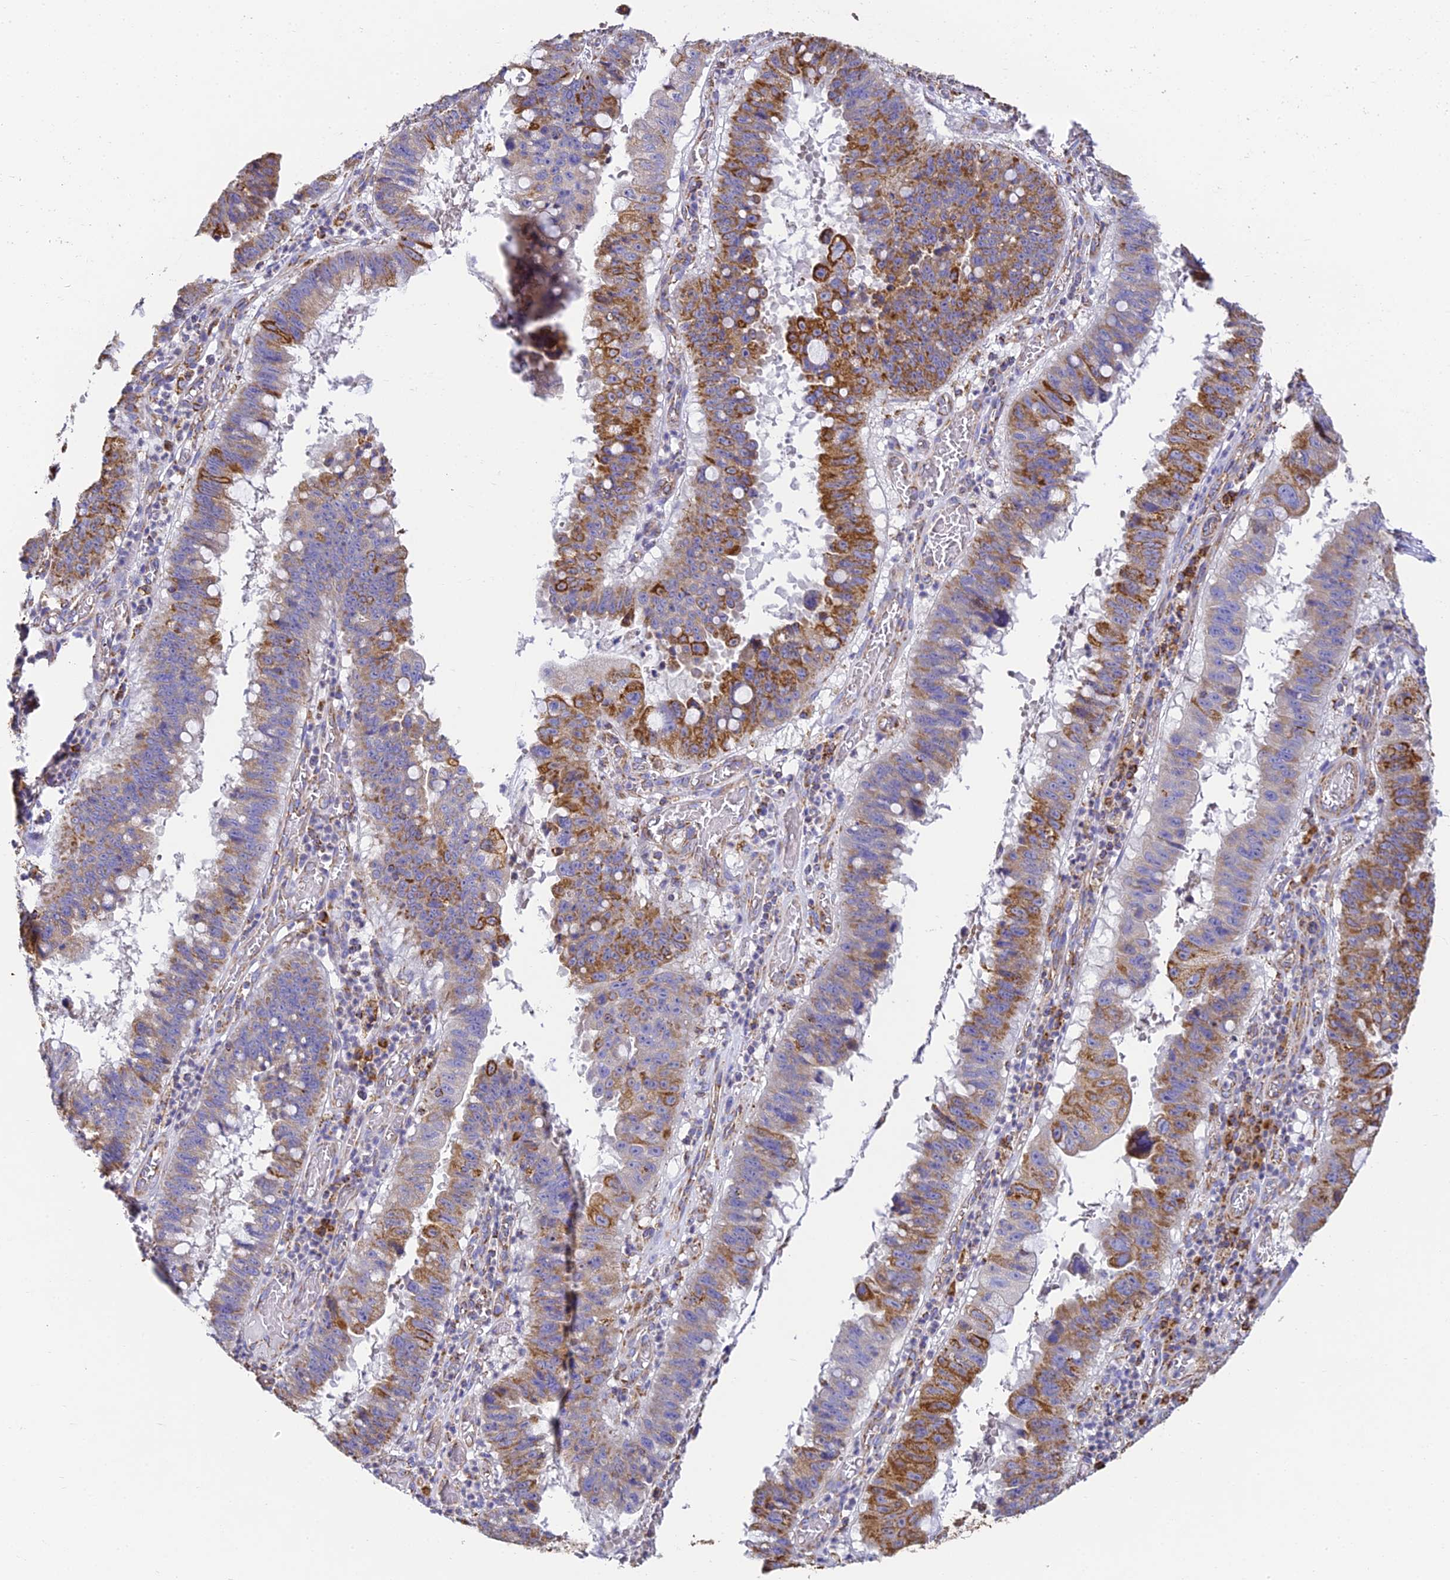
{"staining": {"intensity": "strong", "quantity": "25%-75%", "location": "cytoplasmic/membranous"}, "tissue": "stomach cancer", "cell_type": "Tumor cells", "image_type": "cancer", "snomed": [{"axis": "morphology", "description": "Adenocarcinoma, NOS"}, {"axis": "topography", "description": "Stomach"}], "caption": "Strong cytoplasmic/membranous positivity is identified in about 25%-75% of tumor cells in stomach cancer (adenocarcinoma).", "gene": "COX6C", "patient": {"sex": "male", "age": 59}}